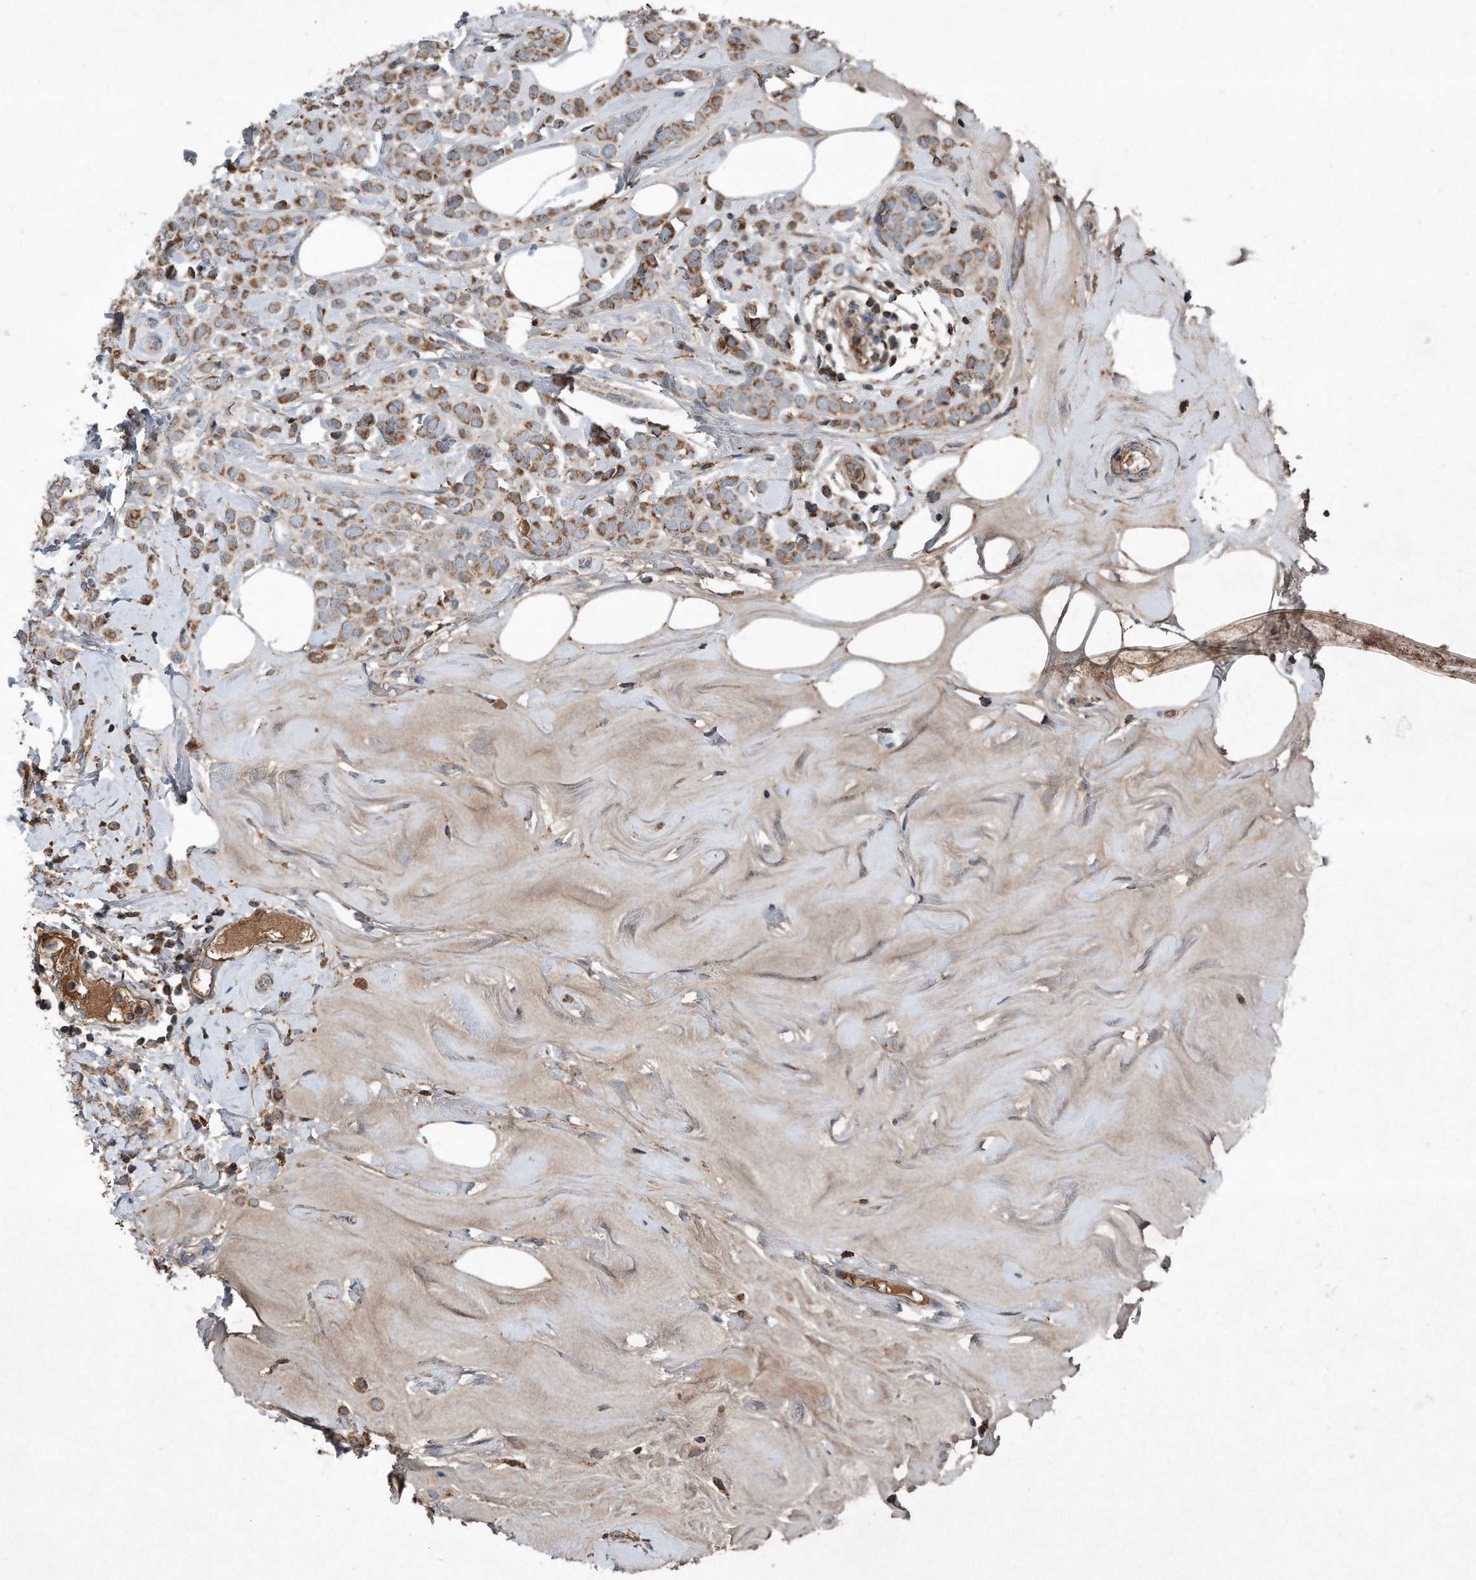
{"staining": {"intensity": "moderate", "quantity": ">75%", "location": "cytoplasmic/membranous"}, "tissue": "breast cancer", "cell_type": "Tumor cells", "image_type": "cancer", "snomed": [{"axis": "morphology", "description": "Lobular carcinoma"}, {"axis": "topography", "description": "Breast"}], "caption": "Human breast lobular carcinoma stained for a protein (brown) demonstrates moderate cytoplasmic/membranous positive expression in approximately >75% of tumor cells.", "gene": "SDHA", "patient": {"sex": "female", "age": 47}}